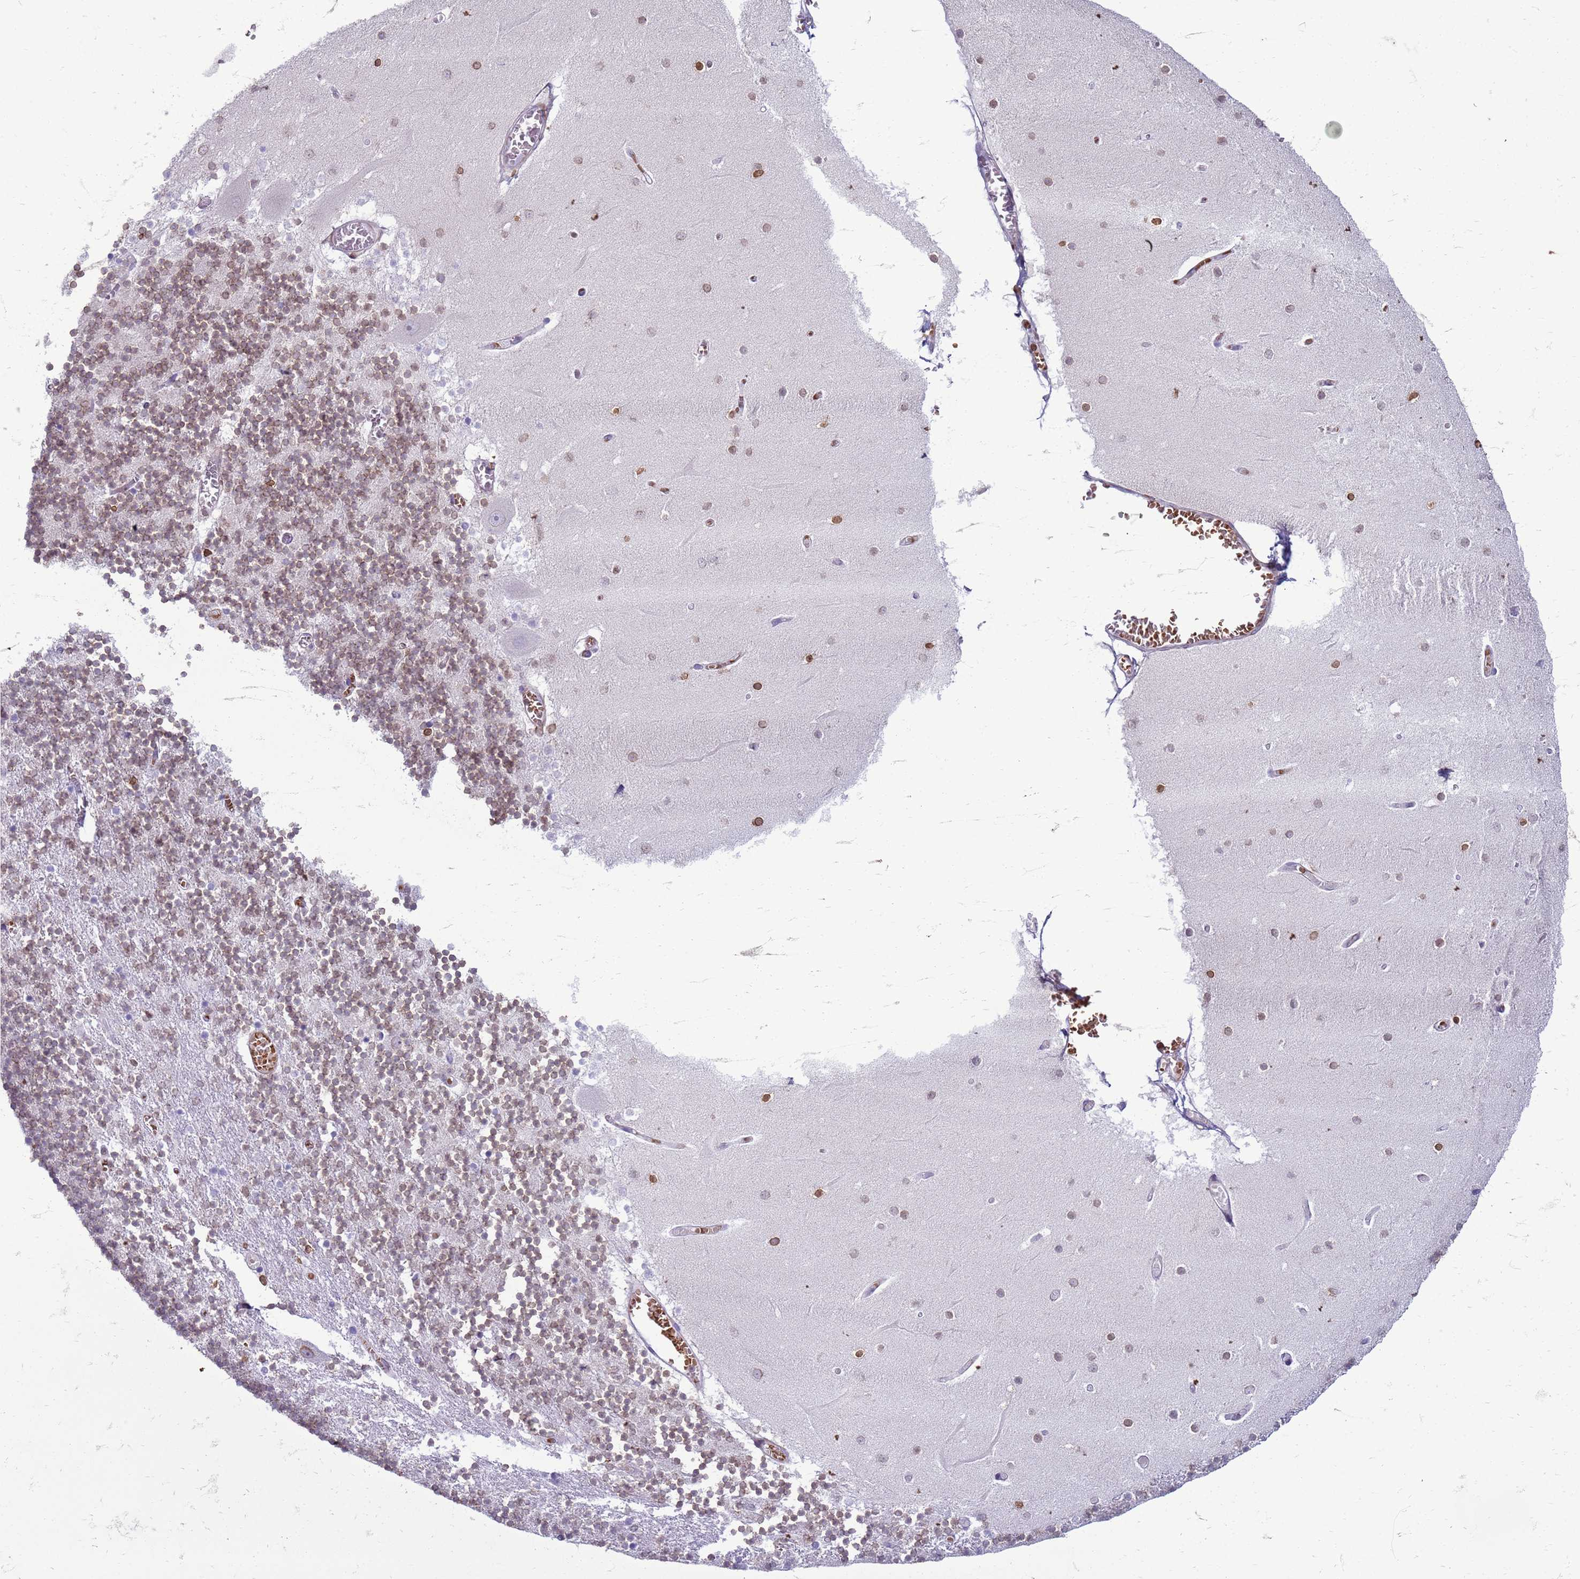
{"staining": {"intensity": "weak", "quantity": "25%-75%", "location": "cytoplasmic/membranous,nuclear"}, "tissue": "cerebellum", "cell_type": "Cells in granular layer", "image_type": "normal", "snomed": [{"axis": "morphology", "description": "Normal tissue, NOS"}, {"axis": "topography", "description": "Cerebellum"}], "caption": "A histopathology image of human cerebellum stained for a protein displays weak cytoplasmic/membranous,nuclear brown staining in cells in granular layer. (DAB (3,3'-diaminobenzidine) IHC, brown staining for protein, blue staining for nuclei).", "gene": "METTL25B", "patient": {"sex": "female", "age": 28}}